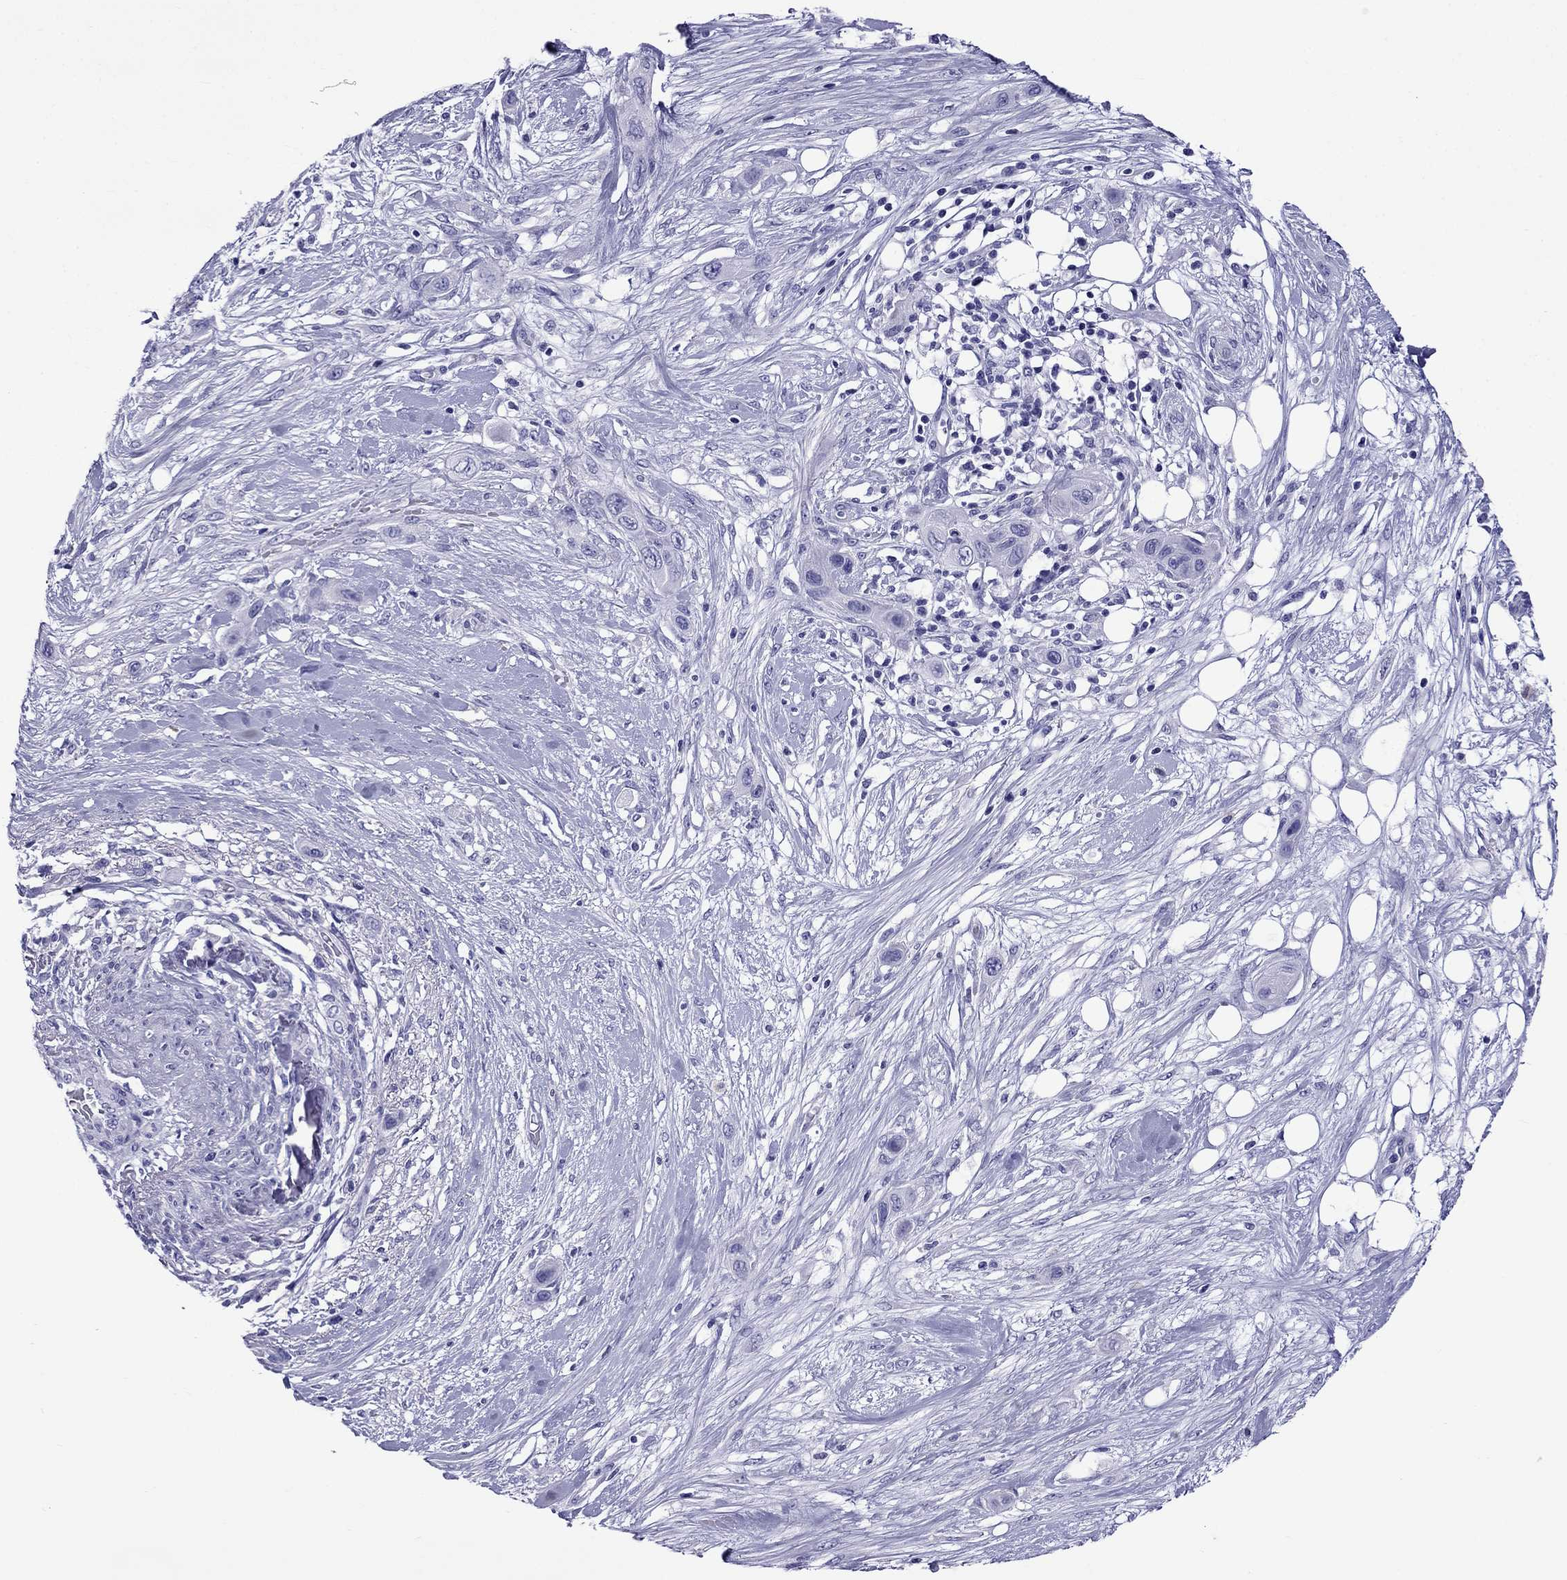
{"staining": {"intensity": "negative", "quantity": "none", "location": "none"}, "tissue": "skin cancer", "cell_type": "Tumor cells", "image_type": "cancer", "snomed": [{"axis": "morphology", "description": "Squamous cell carcinoma, NOS"}, {"axis": "topography", "description": "Skin"}], "caption": "This is an IHC image of human skin cancer (squamous cell carcinoma). There is no expression in tumor cells.", "gene": "ARR3", "patient": {"sex": "male", "age": 79}}